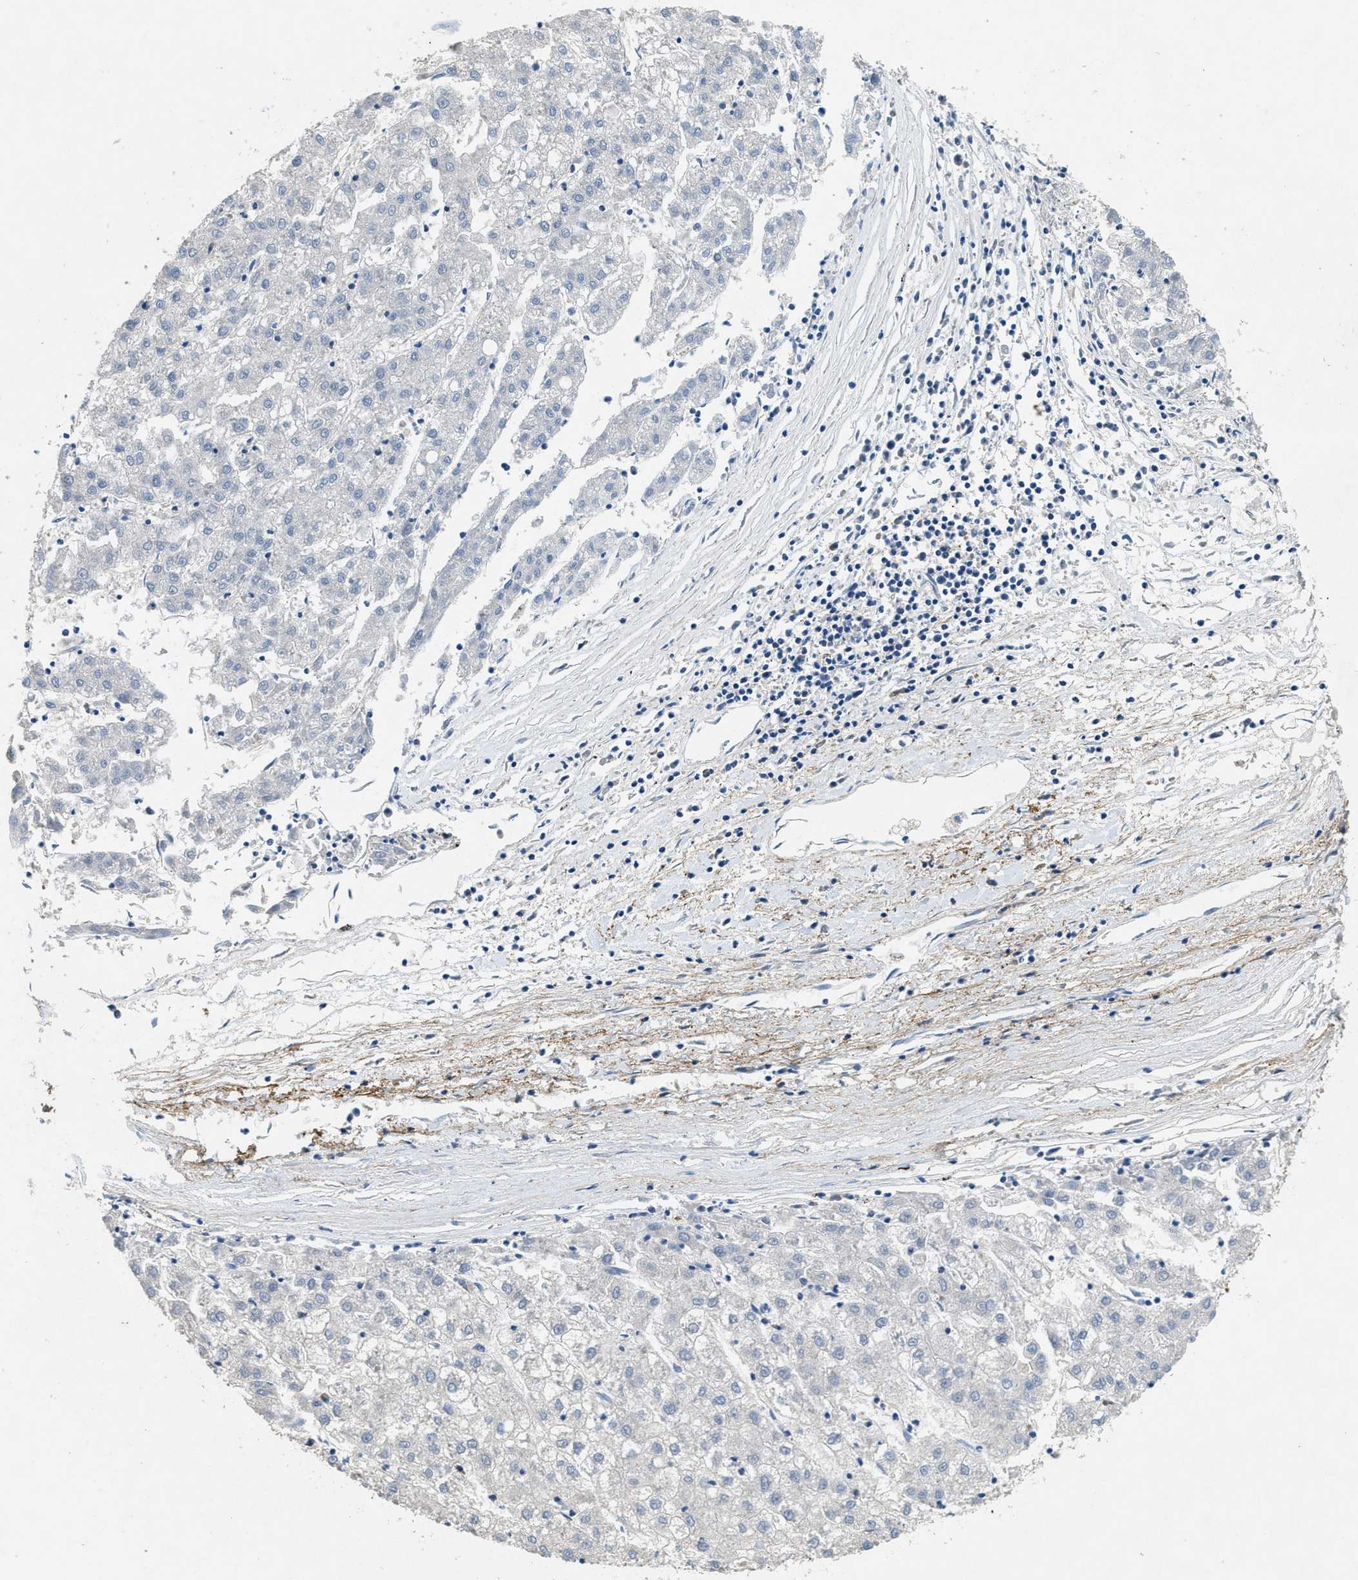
{"staining": {"intensity": "negative", "quantity": "none", "location": "none"}, "tissue": "liver cancer", "cell_type": "Tumor cells", "image_type": "cancer", "snomed": [{"axis": "morphology", "description": "Carcinoma, Hepatocellular, NOS"}, {"axis": "topography", "description": "Liver"}], "caption": "There is no significant positivity in tumor cells of hepatocellular carcinoma (liver). The staining was performed using DAB (3,3'-diaminobenzidine) to visualize the protein expression in brown, while the nuclei were stained in blue with hematoxylin (Magnification: 20x).", "gene": "DGKE", "patient": {"sex": "male", "age": 72}}